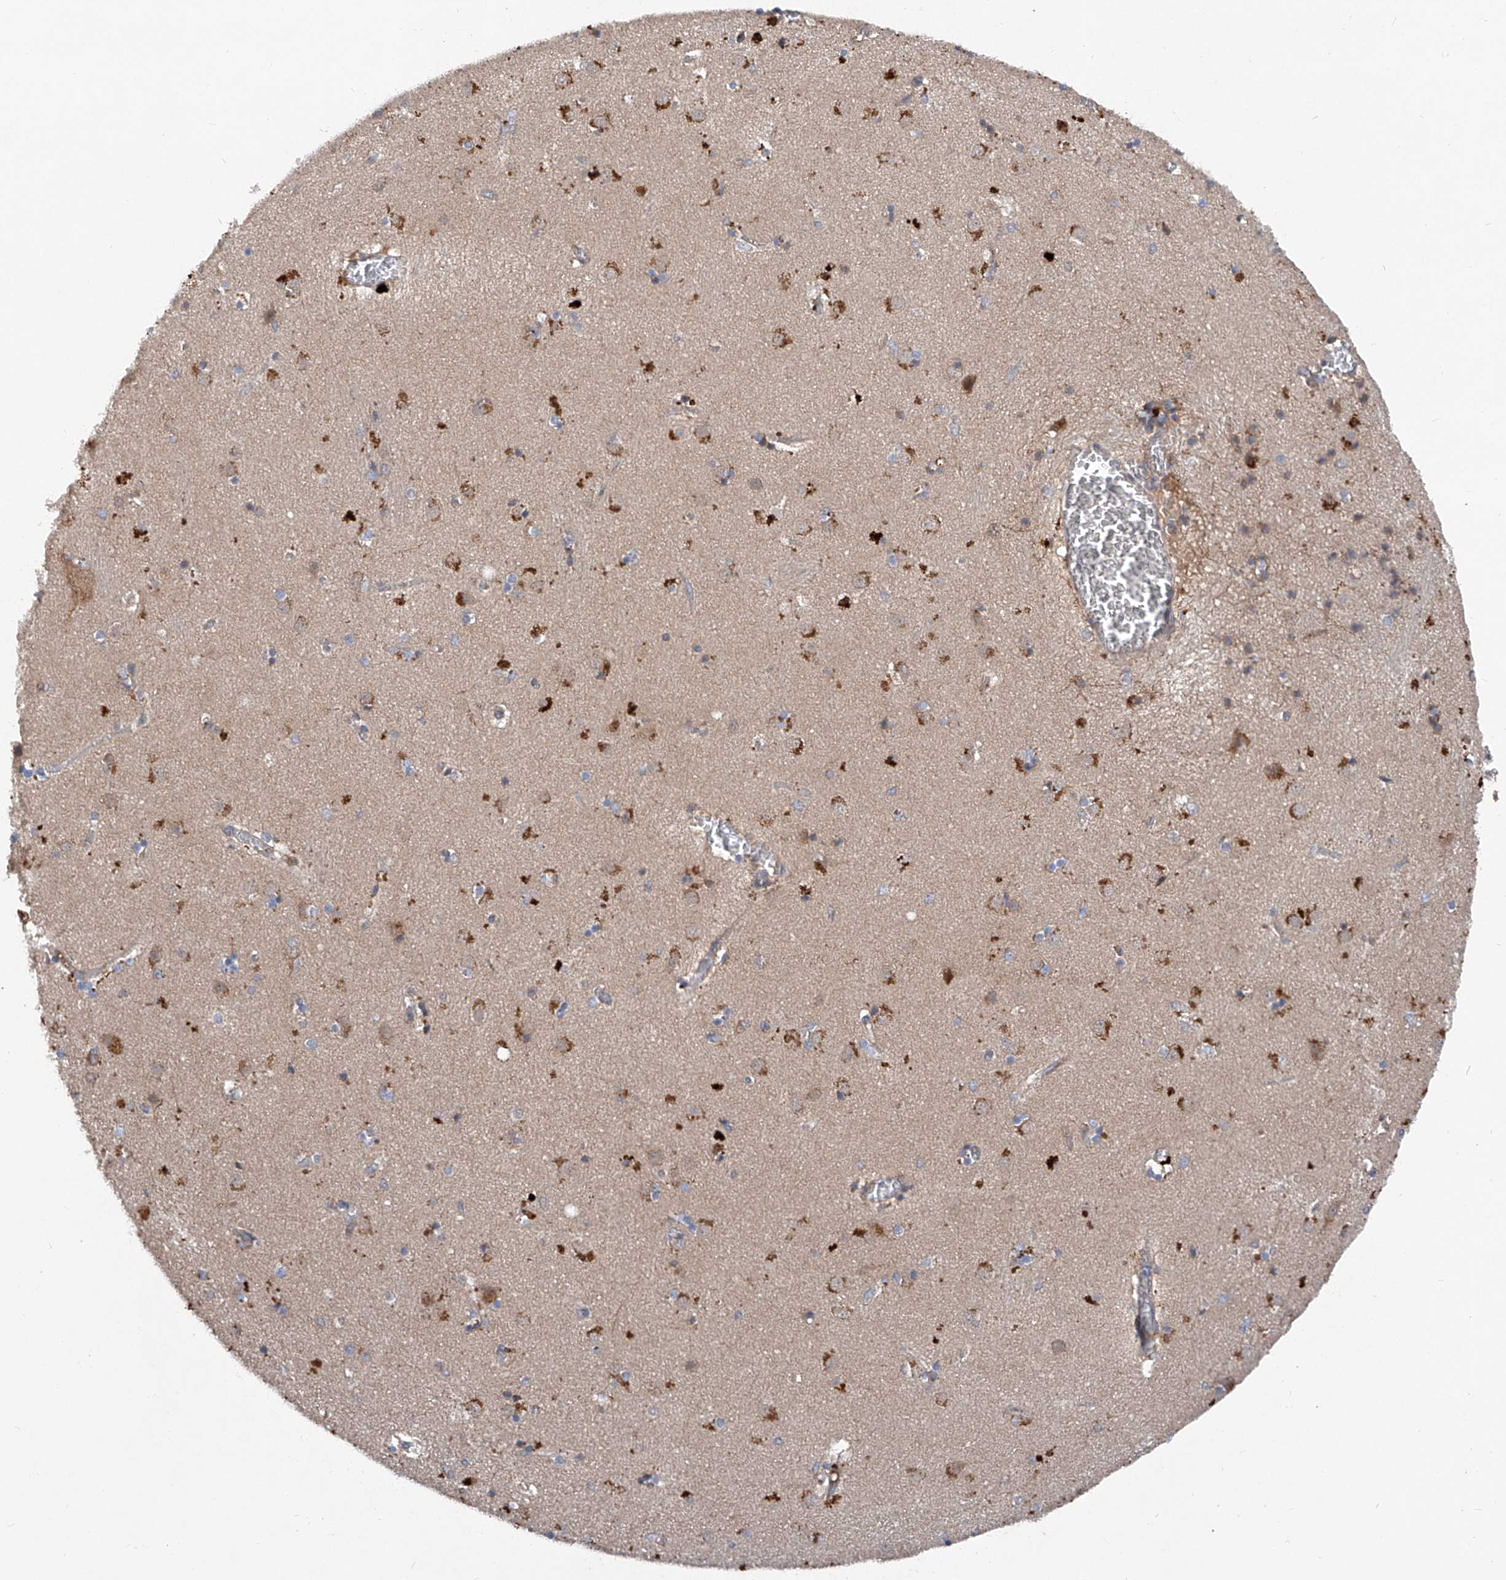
{"staining": {"intensity": "moderate", "quantity": "<25%", "location": "cytoplasmic/membranous"}, "tissue": "caudate", "cell_type": "Glial cells", "image_type": "normal", "snomed": [{"axis": "morphology", "description": "Normal tissue, NOS"}, {"axis": "topography", "description": "Lateral ventricle wall"}], "caption": "Normal caudate exhibits moderate cytoplasmic/membranous staining in approximately <25% of glial cells, visualized by immunohistochemistry.", "gene": "ASCC3", "patient": {"sex": "male", "age": 70}}